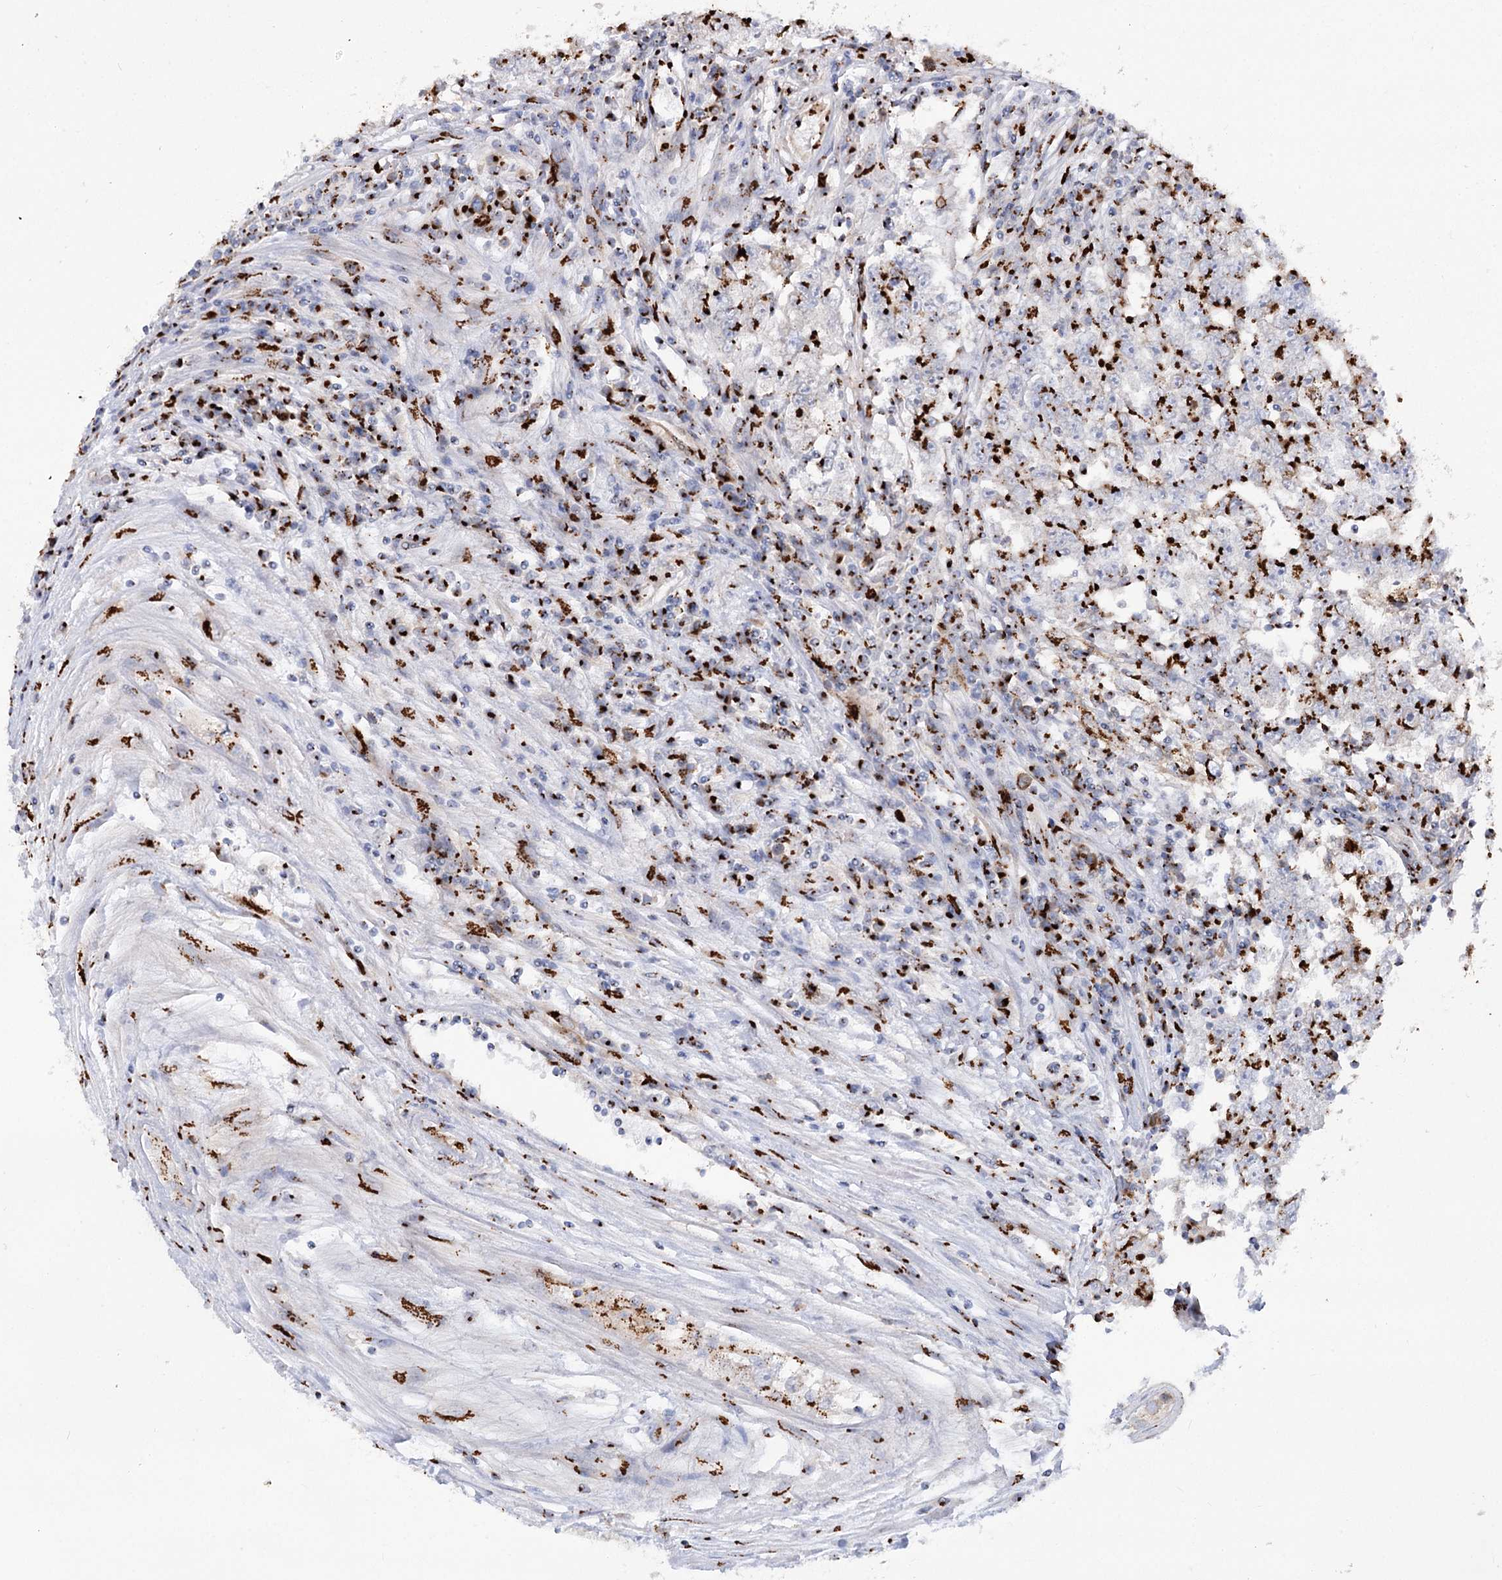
{"staining": {"intensity": "strong", "quantity": ">75%", "location": "cytoplasmic/membranous"}, "tissue": "testis cancer", "cell_type": "Tumor cells", "image_type": "cancer", "snomed": [{"axis": "morphology", "description": "Carcinoma, Embryonal, NOS"}, {"axis": "topography", "description": "Testis"}], "caption": "The histopathology image exhibits staining of embryonal carcinoma (testis), revealing strong cytoplasmic/membranous protein positivity (brown color) within tumor cells.", "gene": "TMEM165", "patient": {"sex": "male", "age": 25}}